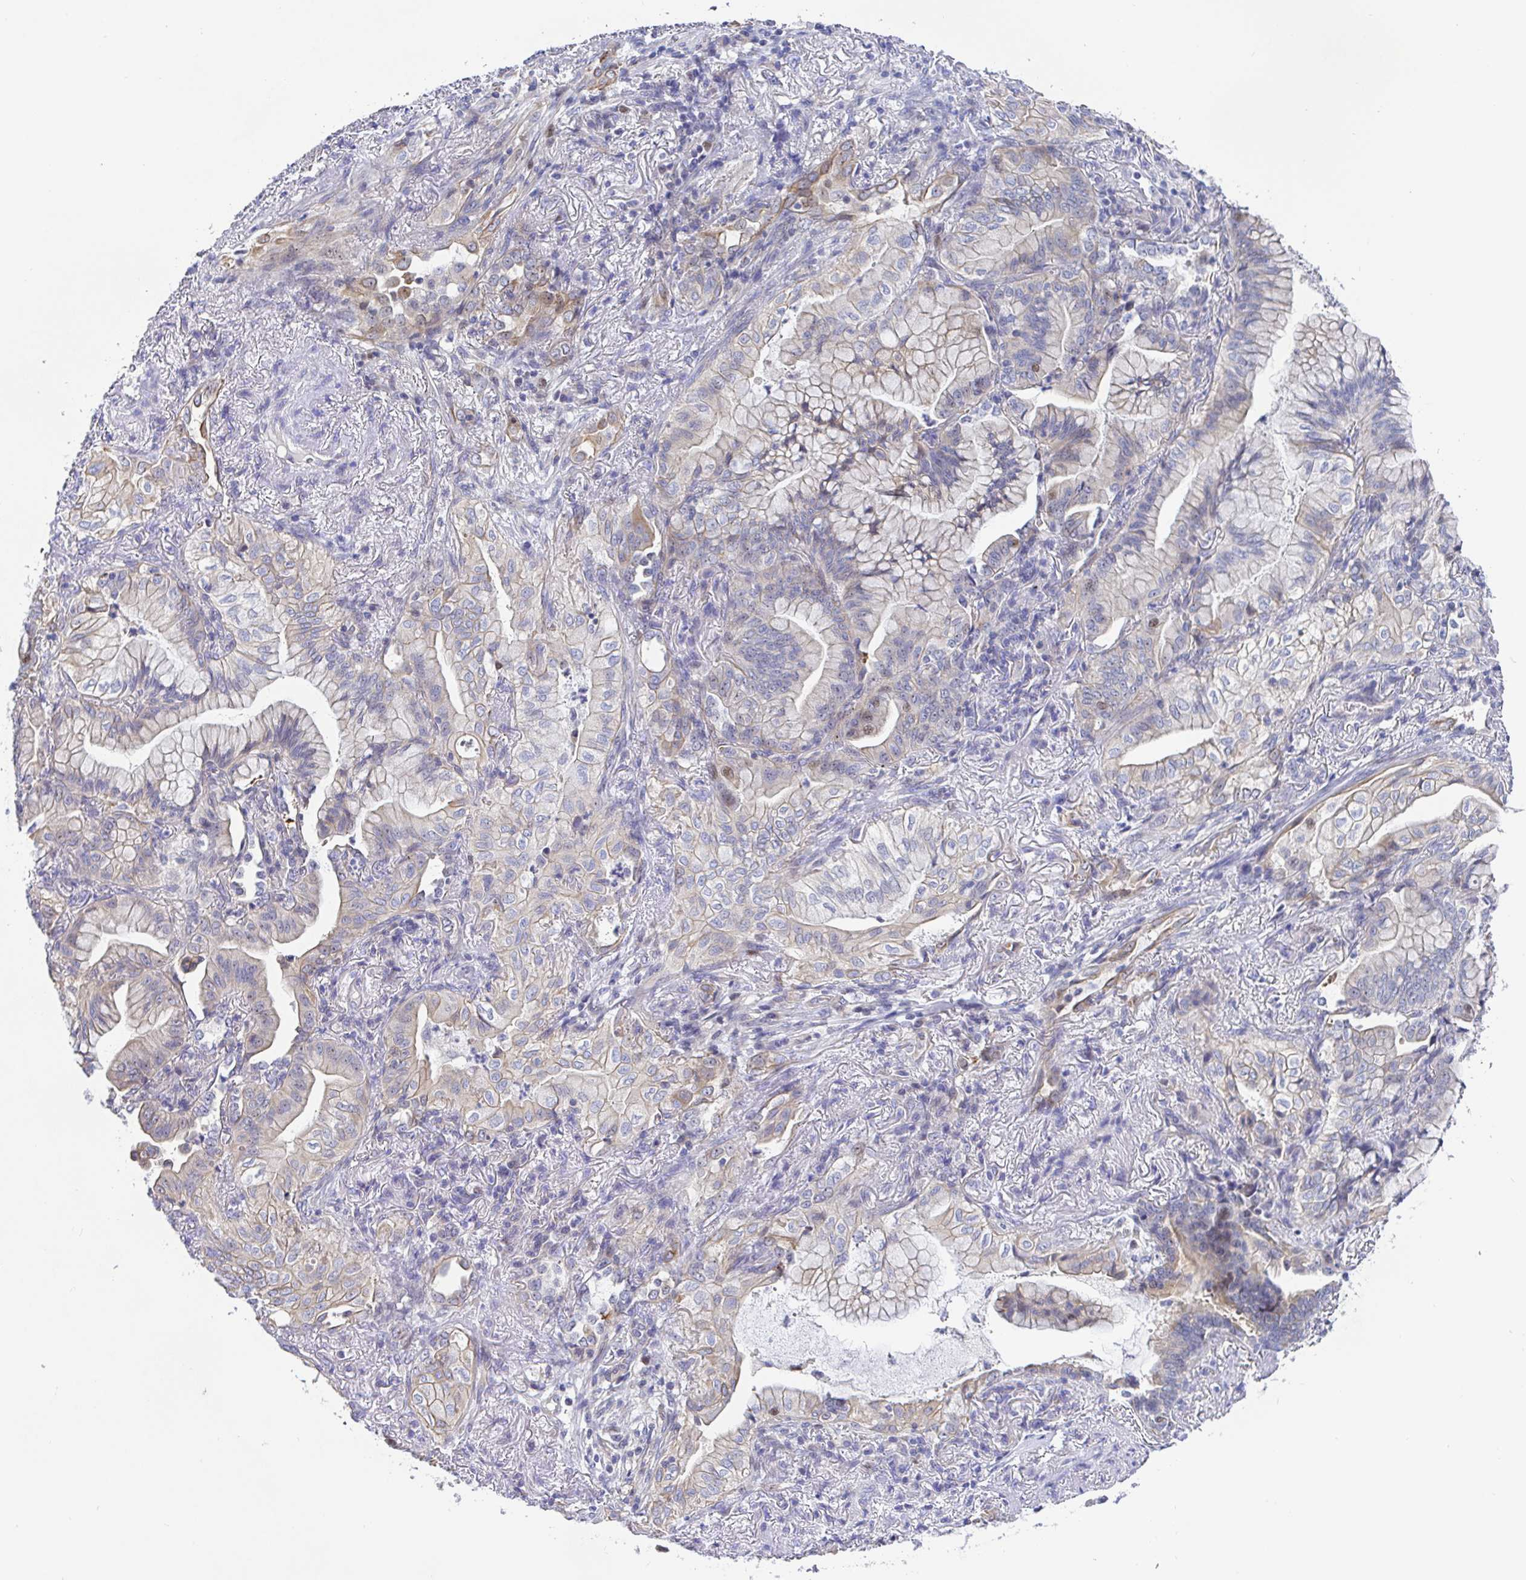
{"staining": {"intensity": "weak", "quantity": "<25%", "location": "nuclear"}, "tissue": "lung cancer", "cell_type": "Tumor cells", "image_type": "cancer", "snomed": [{"axis": "morphology", "description": "Adenocarcinoma, NOS"}, {"axis": "topography", "description": "Lung"}], "caption": "The image exhibits no staining of tumor cells in lung adenocarcinoma.", "gene": "TIMELESS", "patient": {"sex": "male", "age": 77}}